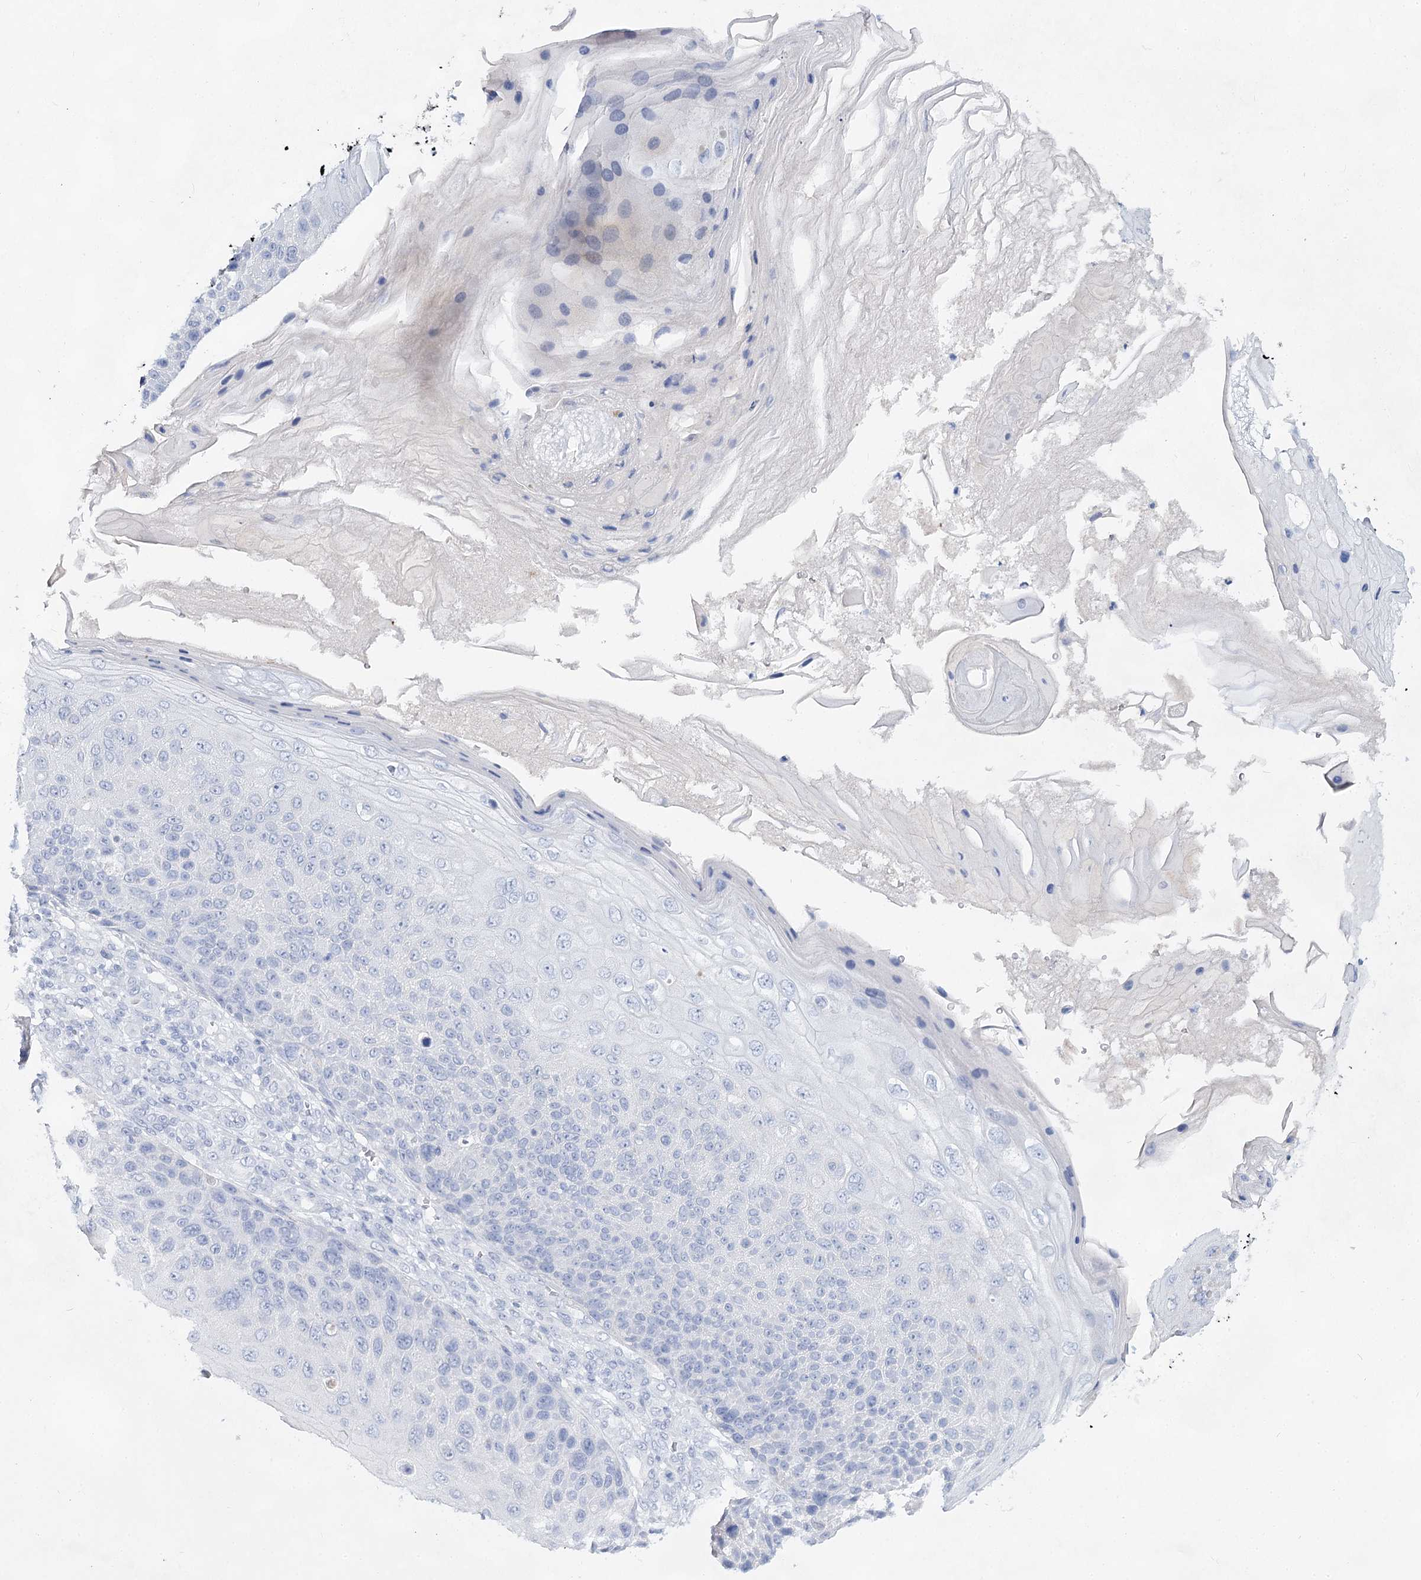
{"staining": {"intensity": "negative", "quantity": "none", "location": "none"}, "tissue": "skin cancer", "cell_type": "Tumor cells", "image_type": "cancer", "snomed": [{"axis": "morphology", "description": "Squamous cell carcinoma, NOS"}, {"axis": "topography", "description": "Skin"}], "caption": "Protein analysis of skin cancer displays no significant staining in tumor cells. (DAB immunohistochemistry (IHC), high magnification).", "gene": "SLC17A2", "patient": {"sex": "female", "age": 88}}